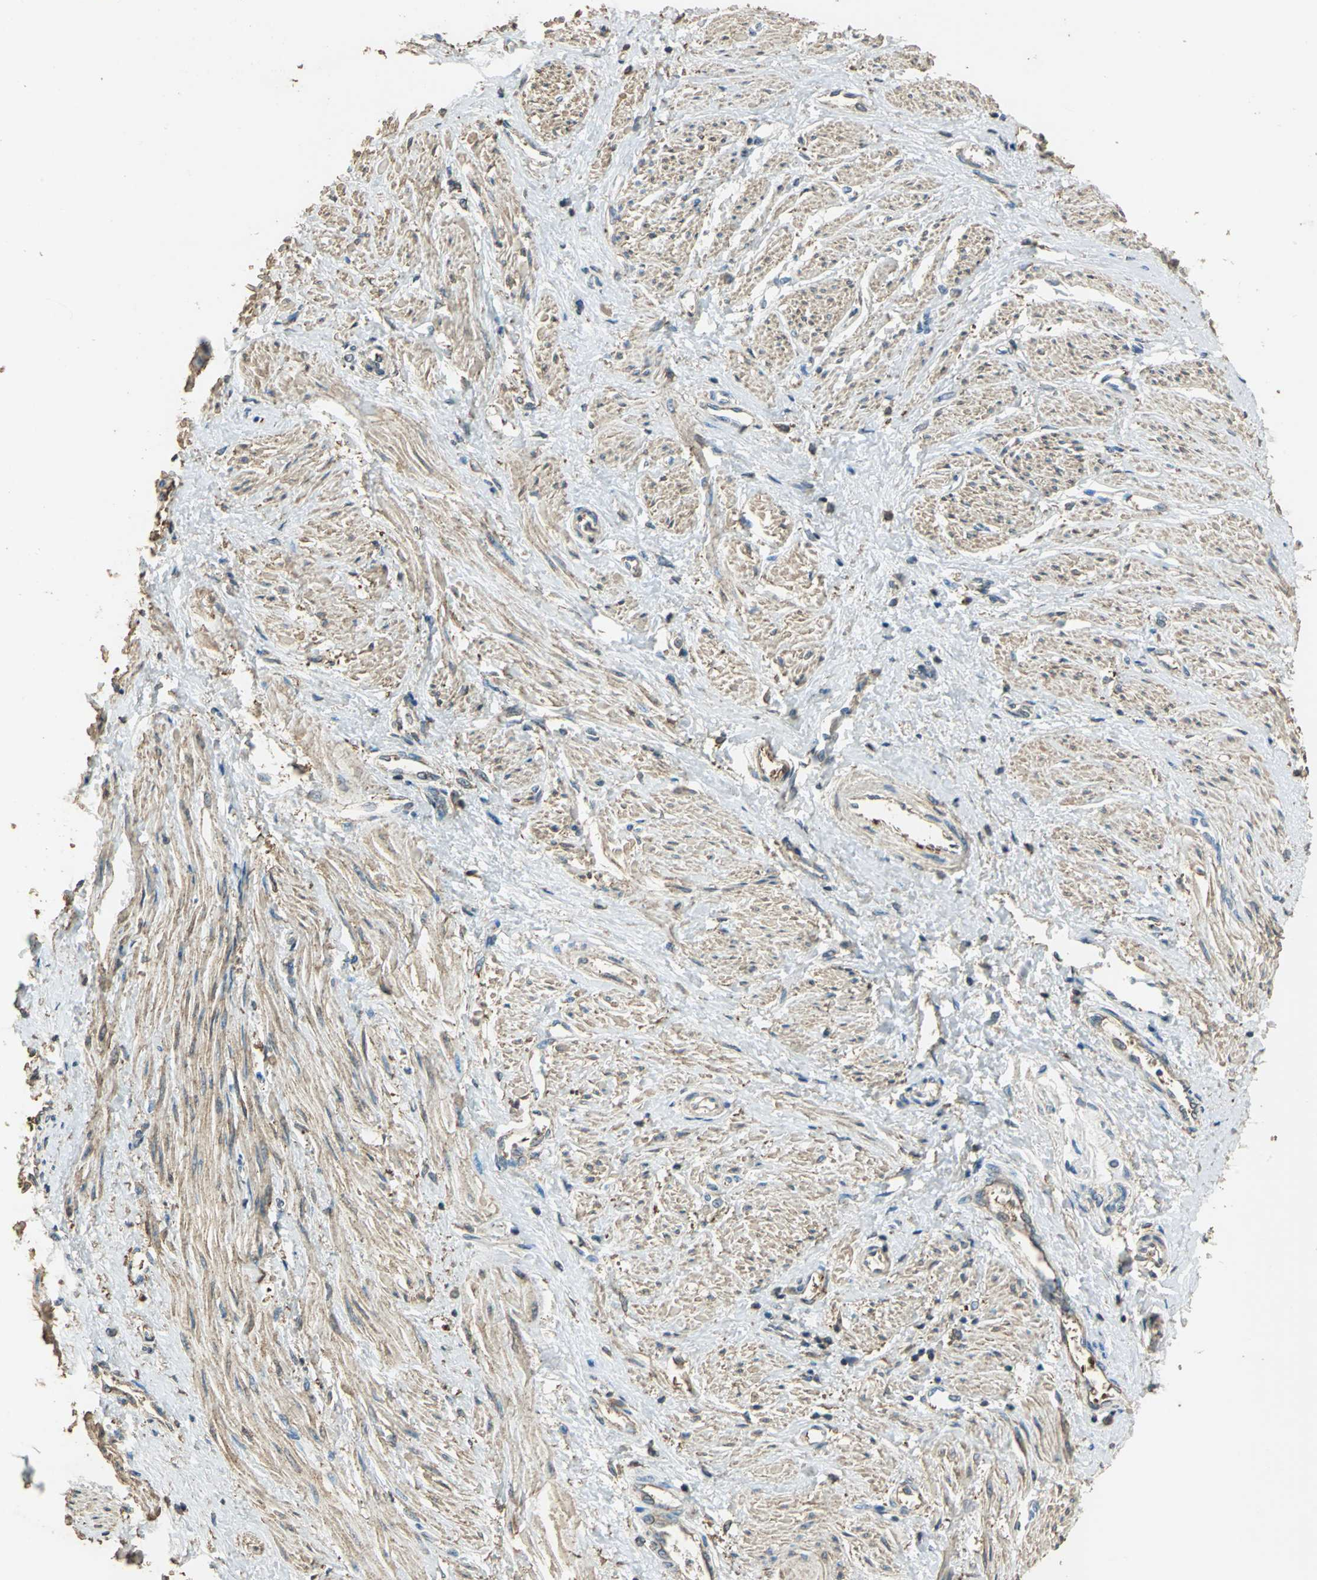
{"staining": {"intensity": "weak", "quantity": "25%-75%", "location": "cytoplasmic/membranous"}, "tissue": "smooth muscle", "cell_type": "Smooth muscle cells", "image_type": "normal", "snomed": [{"axis": "morphology", "description": "Normal tissue, NOS"}, {"axis": "topography", "description": "Smooth muscle"}, {"axis": "topography", "description": "Uterus"}], "caption": "High-magnification brightfield microscopy of normal smooth muscle stained with DAB (brown) and counterstained with hematoxylin (blue). smooth muscle cells exhibit weak cytoplasmic/membranous expression is seen in approximately25%-75% of cells. (DAB (3,3'-diaminobenzidine) IHC with brightfield microscopy, high magnification).", "gene": "TRAPPC2", "patient": {"sex": "female", "age": 39}}